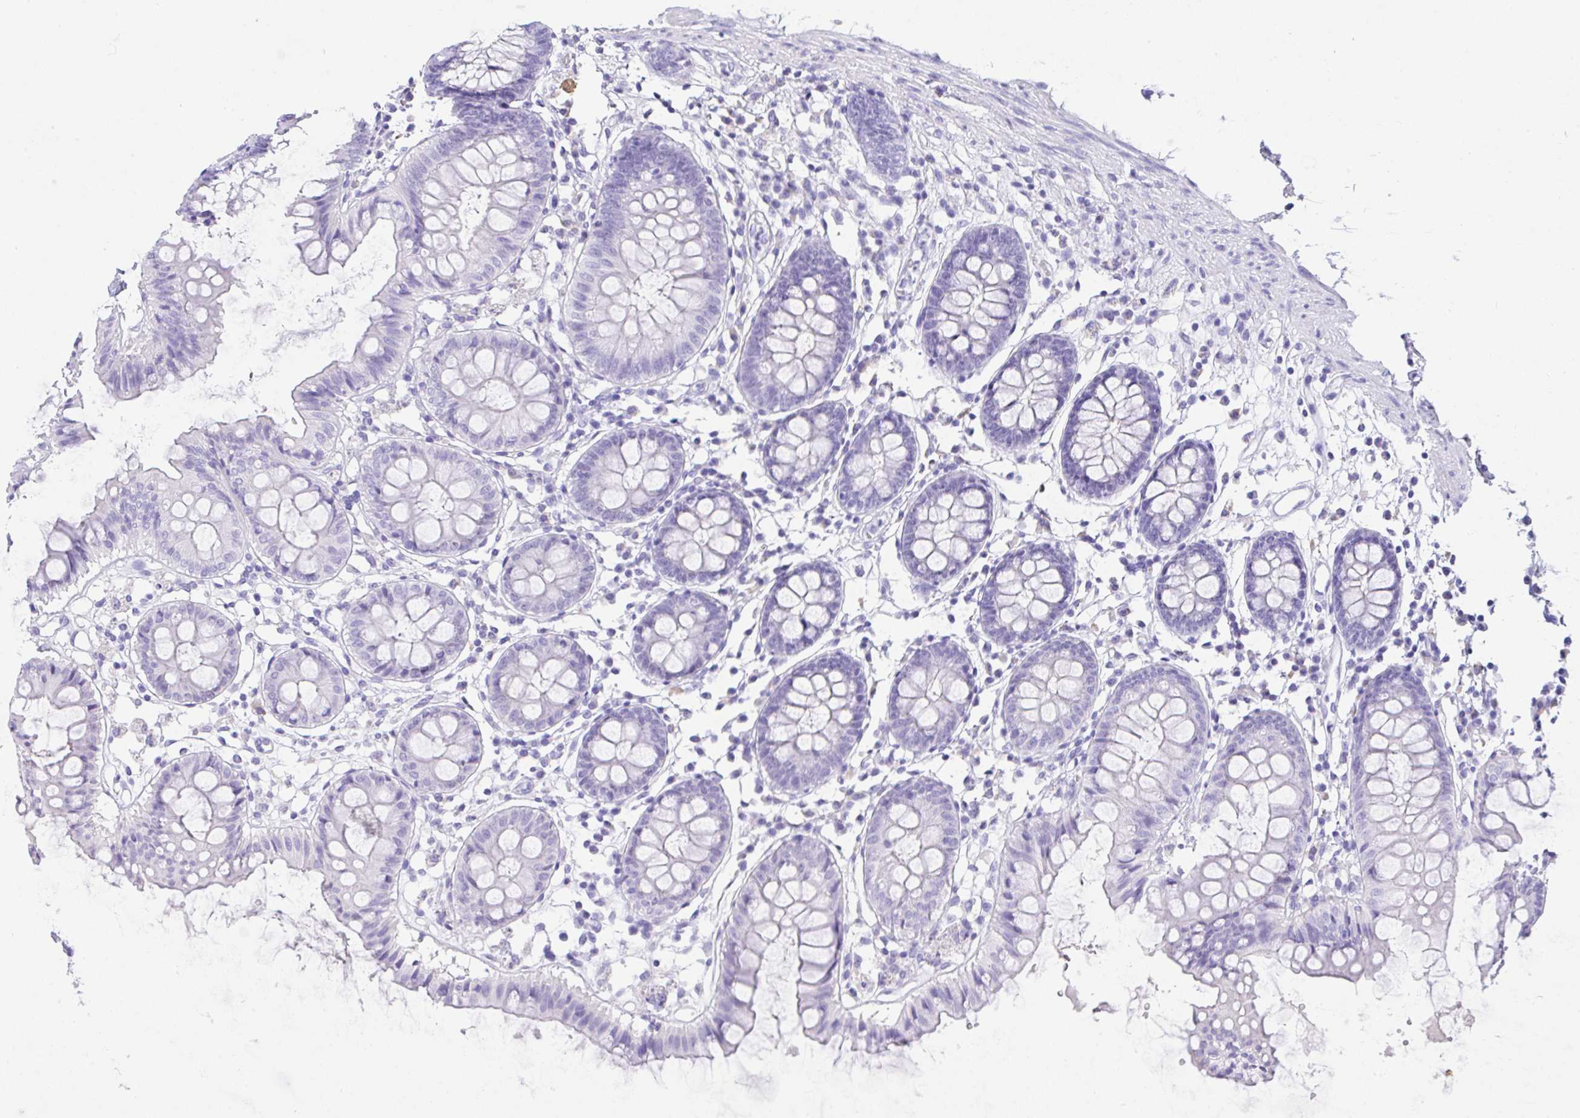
{"staining": {"intensity": "negative", "quantity": "none", "location": "none"}, "tissue": "colon", "cell_type": "Endothelial cells", "image_type": "normal", "snomed": [{"axis": "morphology", "description": "Normal tissue, NOS"}, {"axis": "topography", "description": "Colon"}], "caption": "Colon was stained to show a protein in brown. There is no significant staining in endothelial cells. (Stains: DAB (3,3'-diaminobenzidine) immunohistochemistry (IHC) with hematoxylin counter stain, Microscopy: brightfield microscopy at high magnification).", "gene": "AKR1D1", "patient": {"sex": "female", "age": 84}}